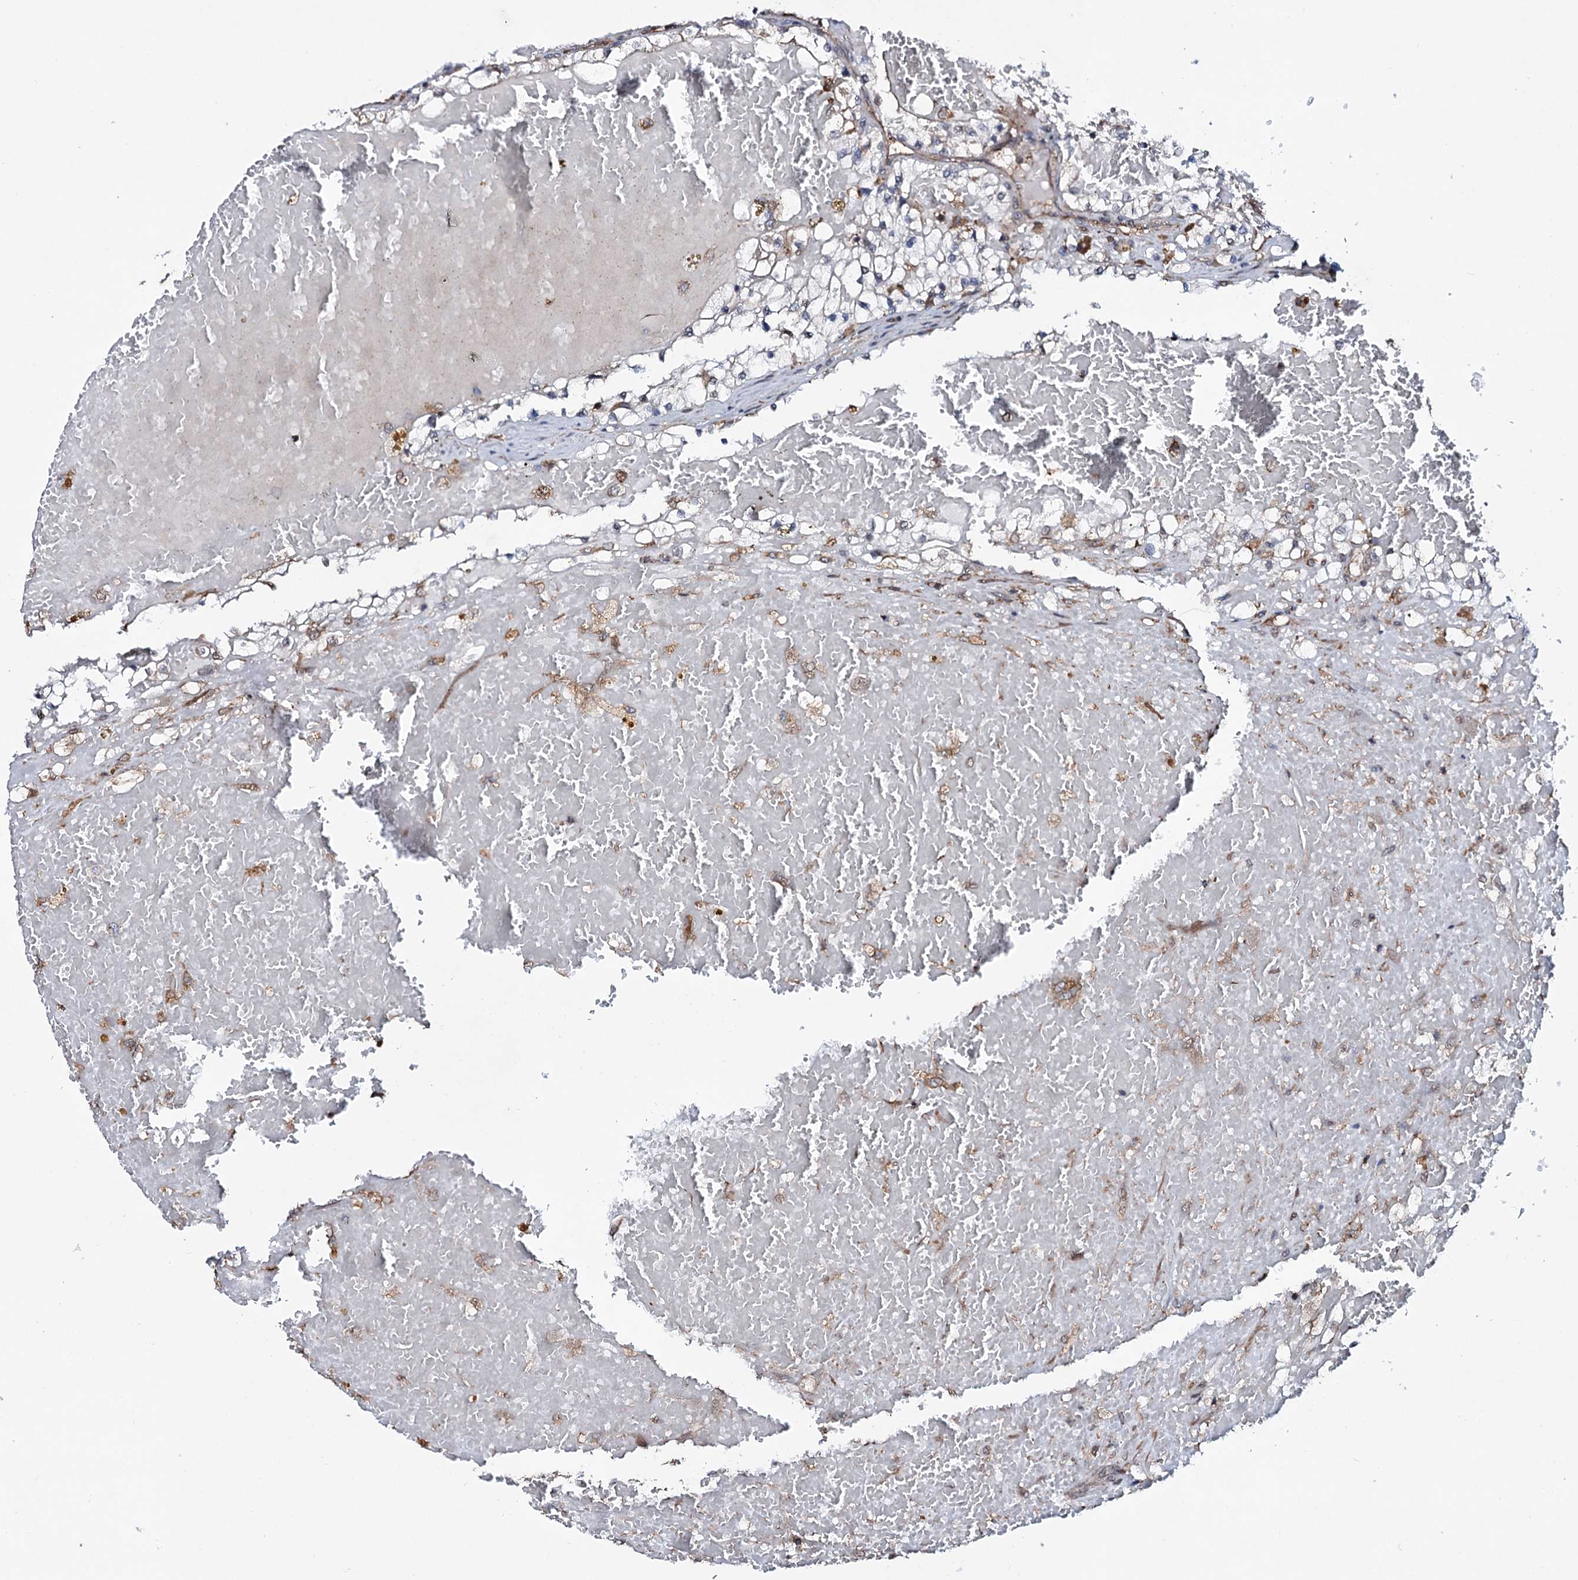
{"staining": {"intensity": "negative", "quantity": "none", "location": "none"}, "tissue": "renal cancer", "cell_type": "Tumor cells", "image_type": "cancer", "snomed": [{"axis": "morphology", "description": "Normal tissue, NOS"}, {"axis": "morphology", "description": "Adenocarcinoma, NOS"}, {"axis": "topography", "description": "Kidney"}], "caption": "An IHC histopathology image of renal cancer (adenocarcinoma) is shown. There is no staining in tumor cells of renal cancer (adenocarcinoma). Brightfield microscopy of immunohistochemistry (IHC) stained with DAB (brown) and hematoxylin (blue), captured at high magnification.", "gene": "COG6", "patient": {"sex": "male", "age": 68}}